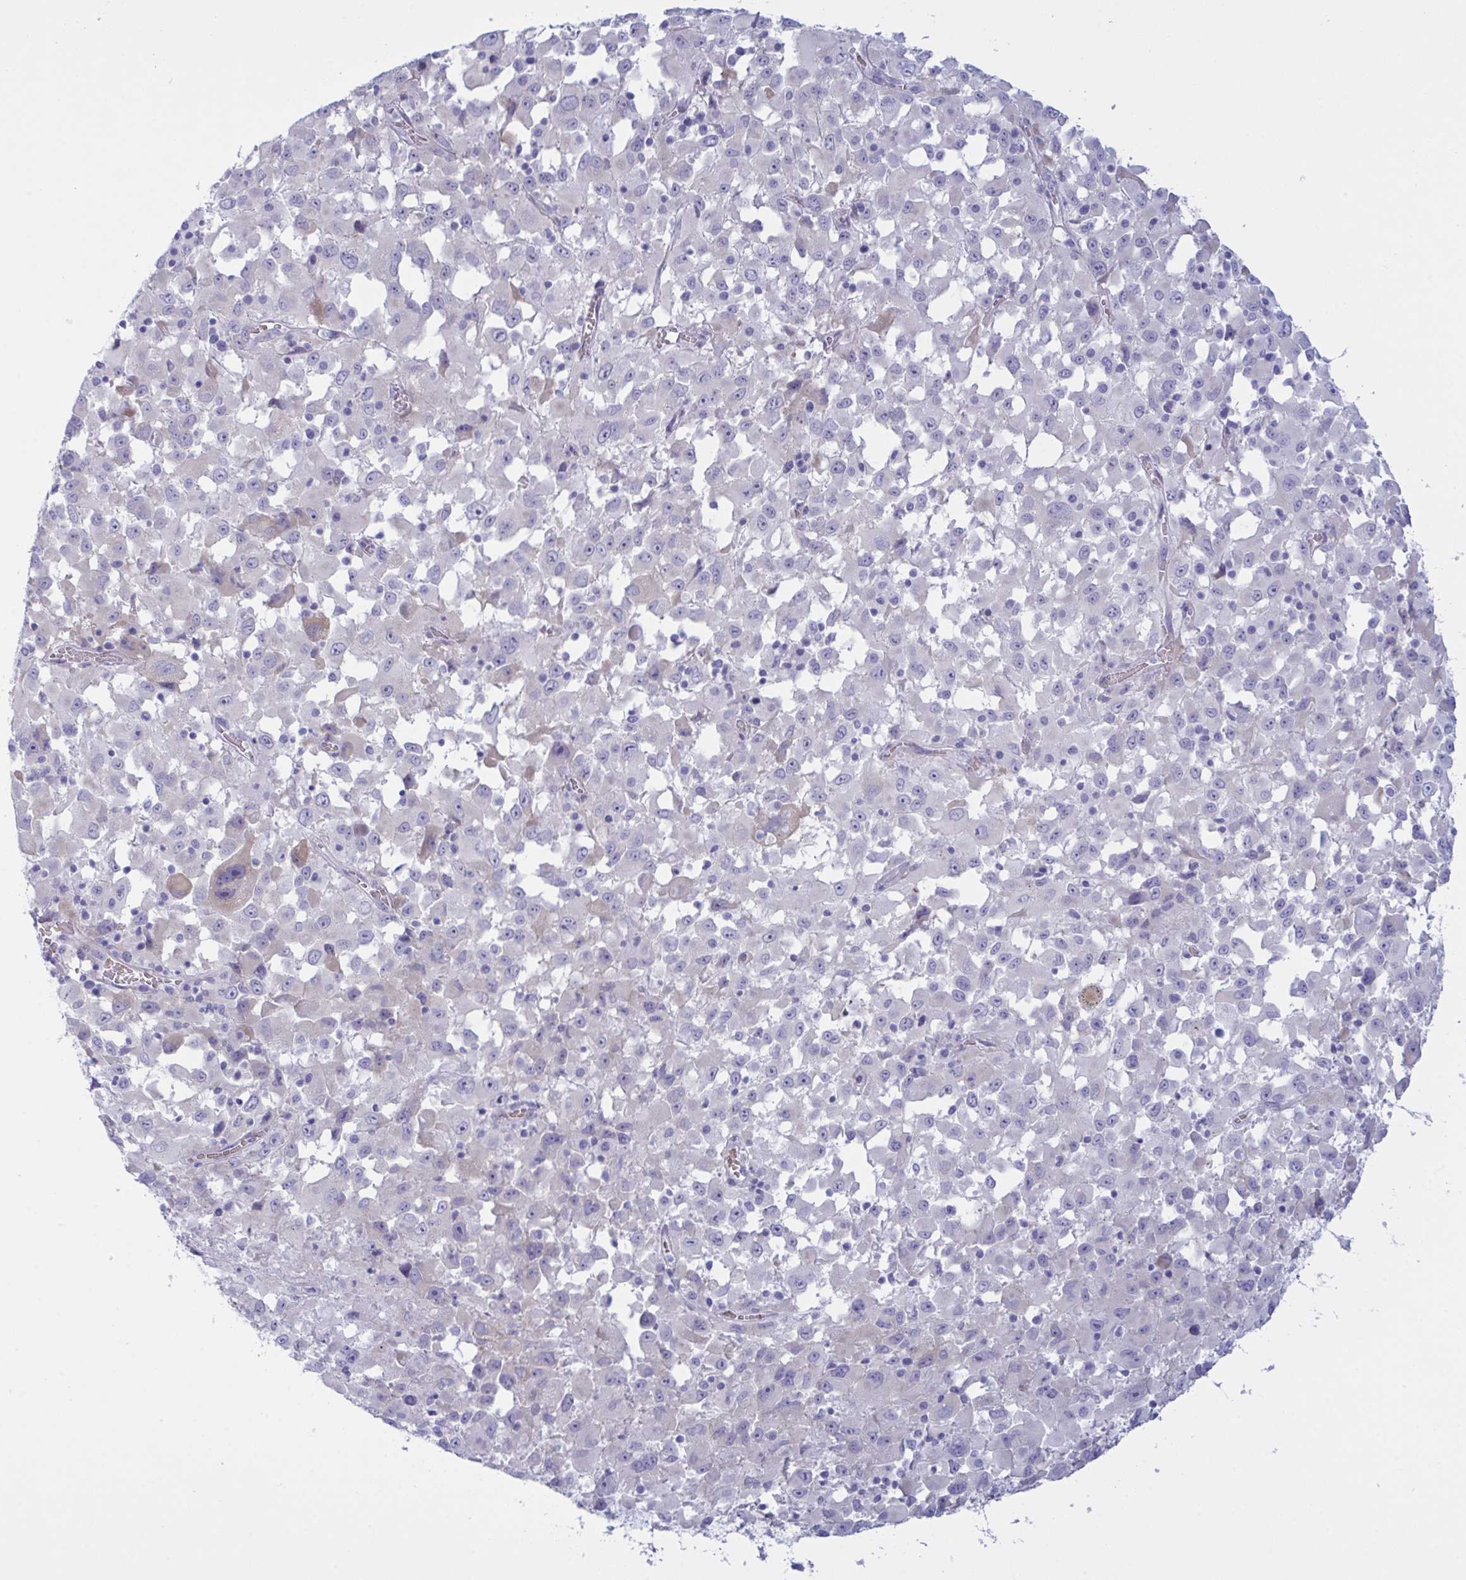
{"staining": {"intensity": "negative", "quantity": "none", "location": "none"}, "tissue": "melanoma", "cell_type": "Tumor cells", "image_type": "cancer", "snomed": [{"axis": "morphology", "description": "Malignant melanoma, Metastatic site"}, {"axis": "topography", "description": "Soft tissue"}], "caption": "The micrograph reveals no significant positivity in tumor cells of melanoma.", "gene": "ZNF684", "patient": {"sex": "male", "age": 50}}